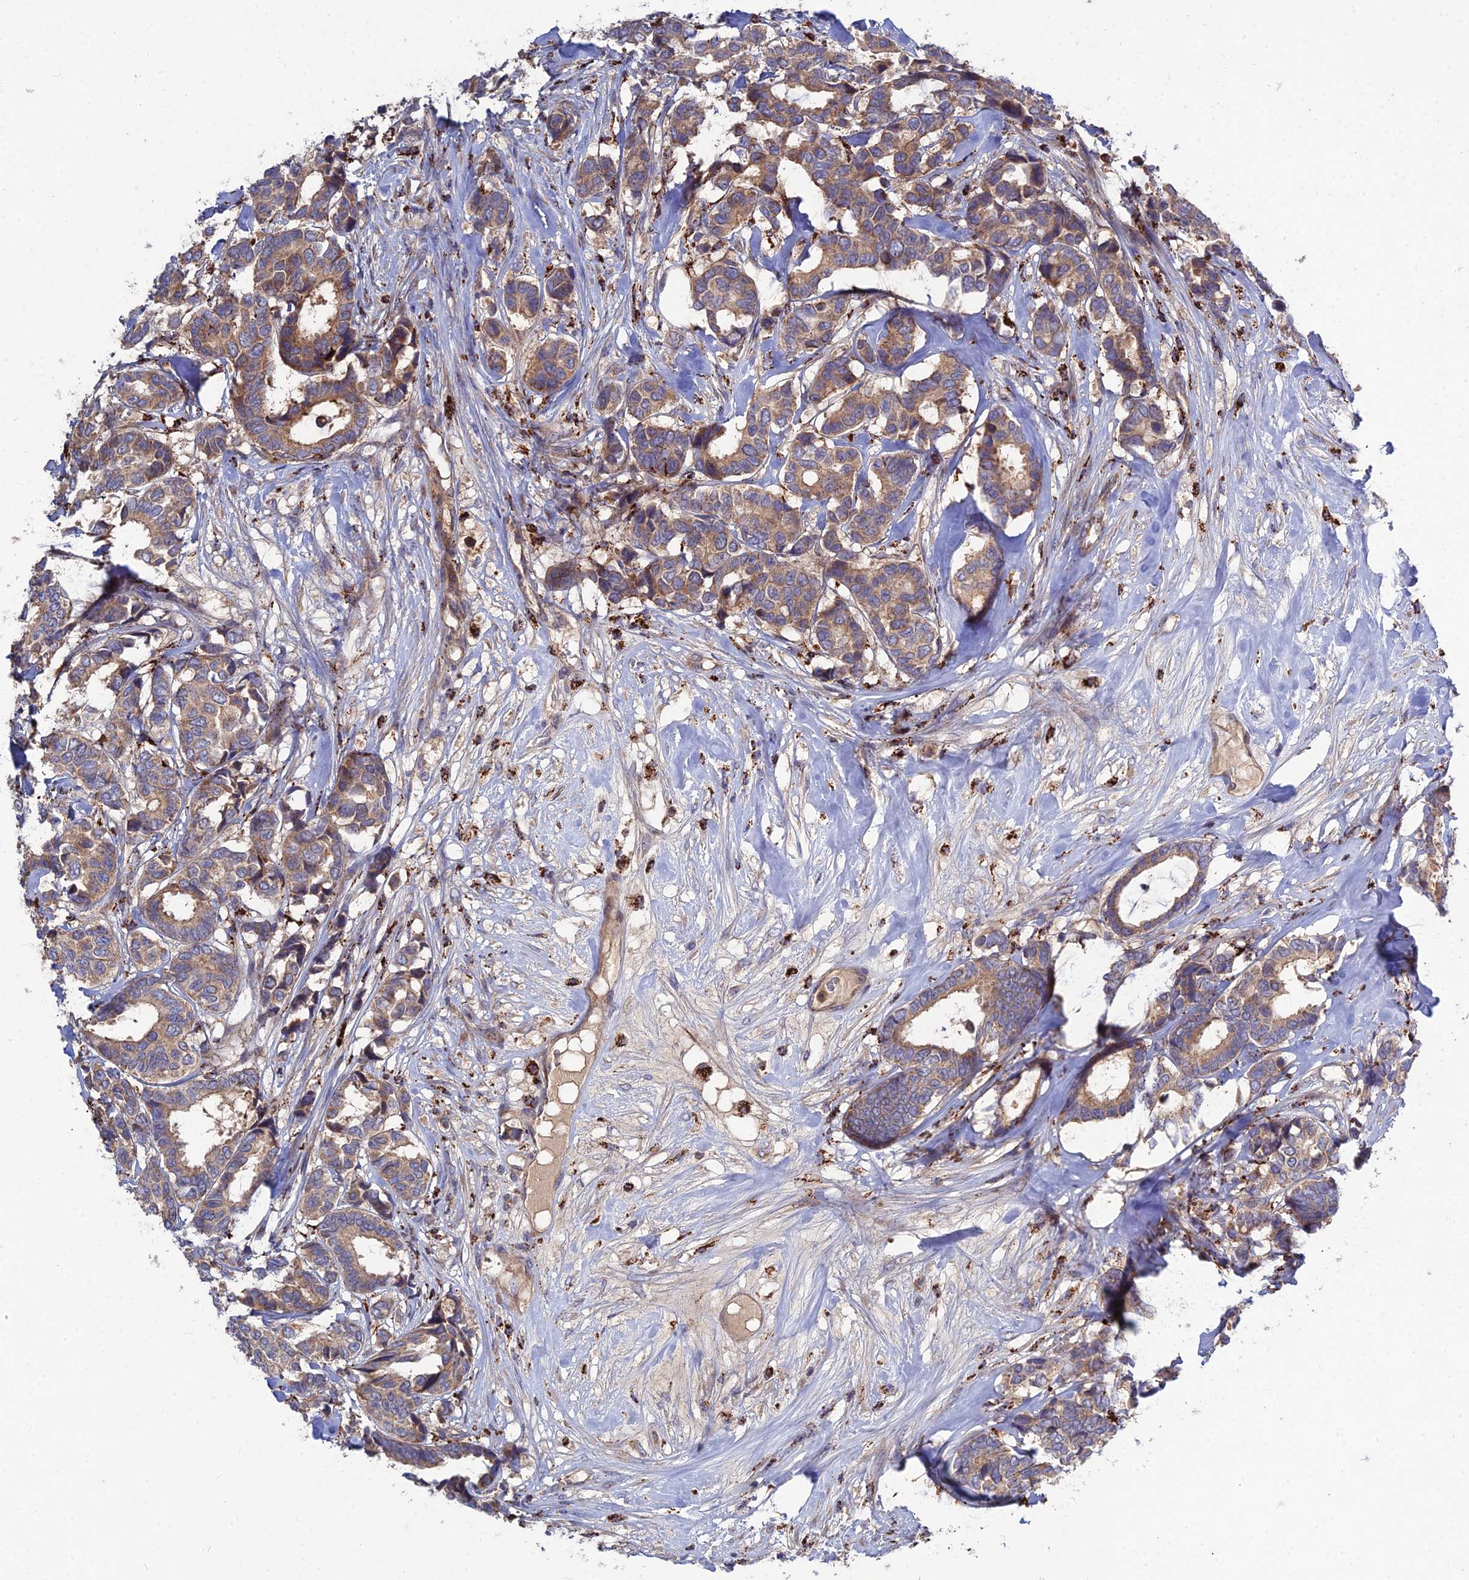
{"staining": {"intensity": "moderate", "quantity": ">75%", "location": "cytoplasmic/membranous"}, "tissue": "breast cancer", "cell_type": "Tumor cells", "image_type": "cancer", "snomed": [{"axis": "morphology", "description": "Duct carcinoma"}, {"axis": "topography", "description": "Breast"}], "caption": "Breast cancer (intraductal carcinoma) was stained to show a protein in brown. There is medium levels of moderate cytoplasmic/membranous positivity in approximately >75% of tumor cells. The staining was performed using DAB, with brown indicating positive protein expression. Nuclei are stained blue with hematoxylin.", "gene": "RIC8B", "patient": {"sex": "female", "age": 87}}